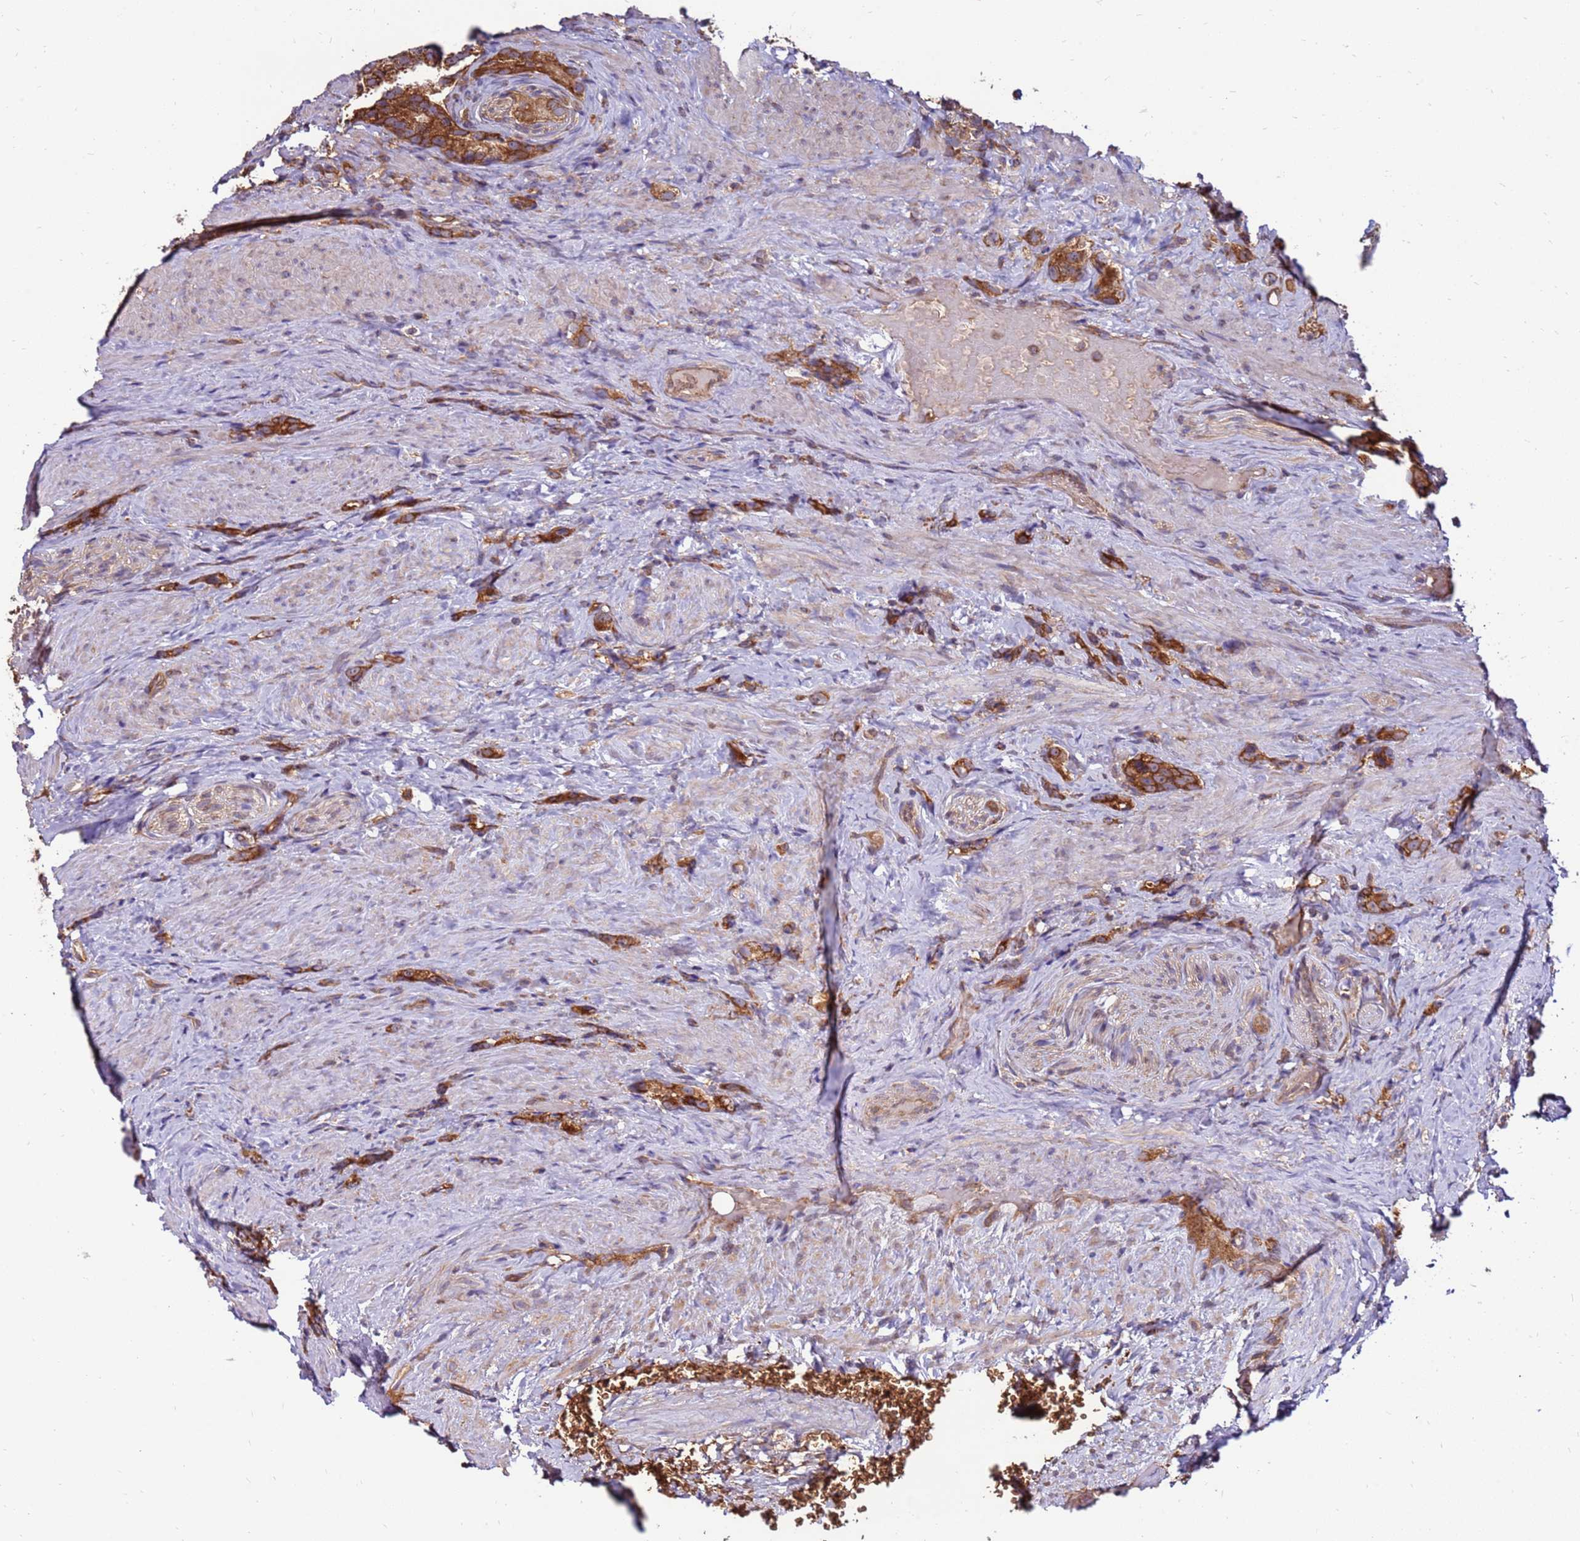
{"staining": {"intensity": "strong", "quantity": ">75%", "location": "cytoplasmic/membranous"}, "tissue": "prostate cancer", "cell_type": "Tumor cells", "image_type": "cancer", "snomed": [{"axis": "morphology", "description": "Adenocarcinoma, High grade"}, {"axis": "topography", "description": "Prostate"}], "caption": "Approximately >75% of tumor cells in human prostate adenocarcinoma (high-grade) display strong cytoplasmic/membranous protein staining as visualized by brown immunohistochemical staining.", "gene": "SLC44A5", "patient": {"sex": "male", "age": 63}}